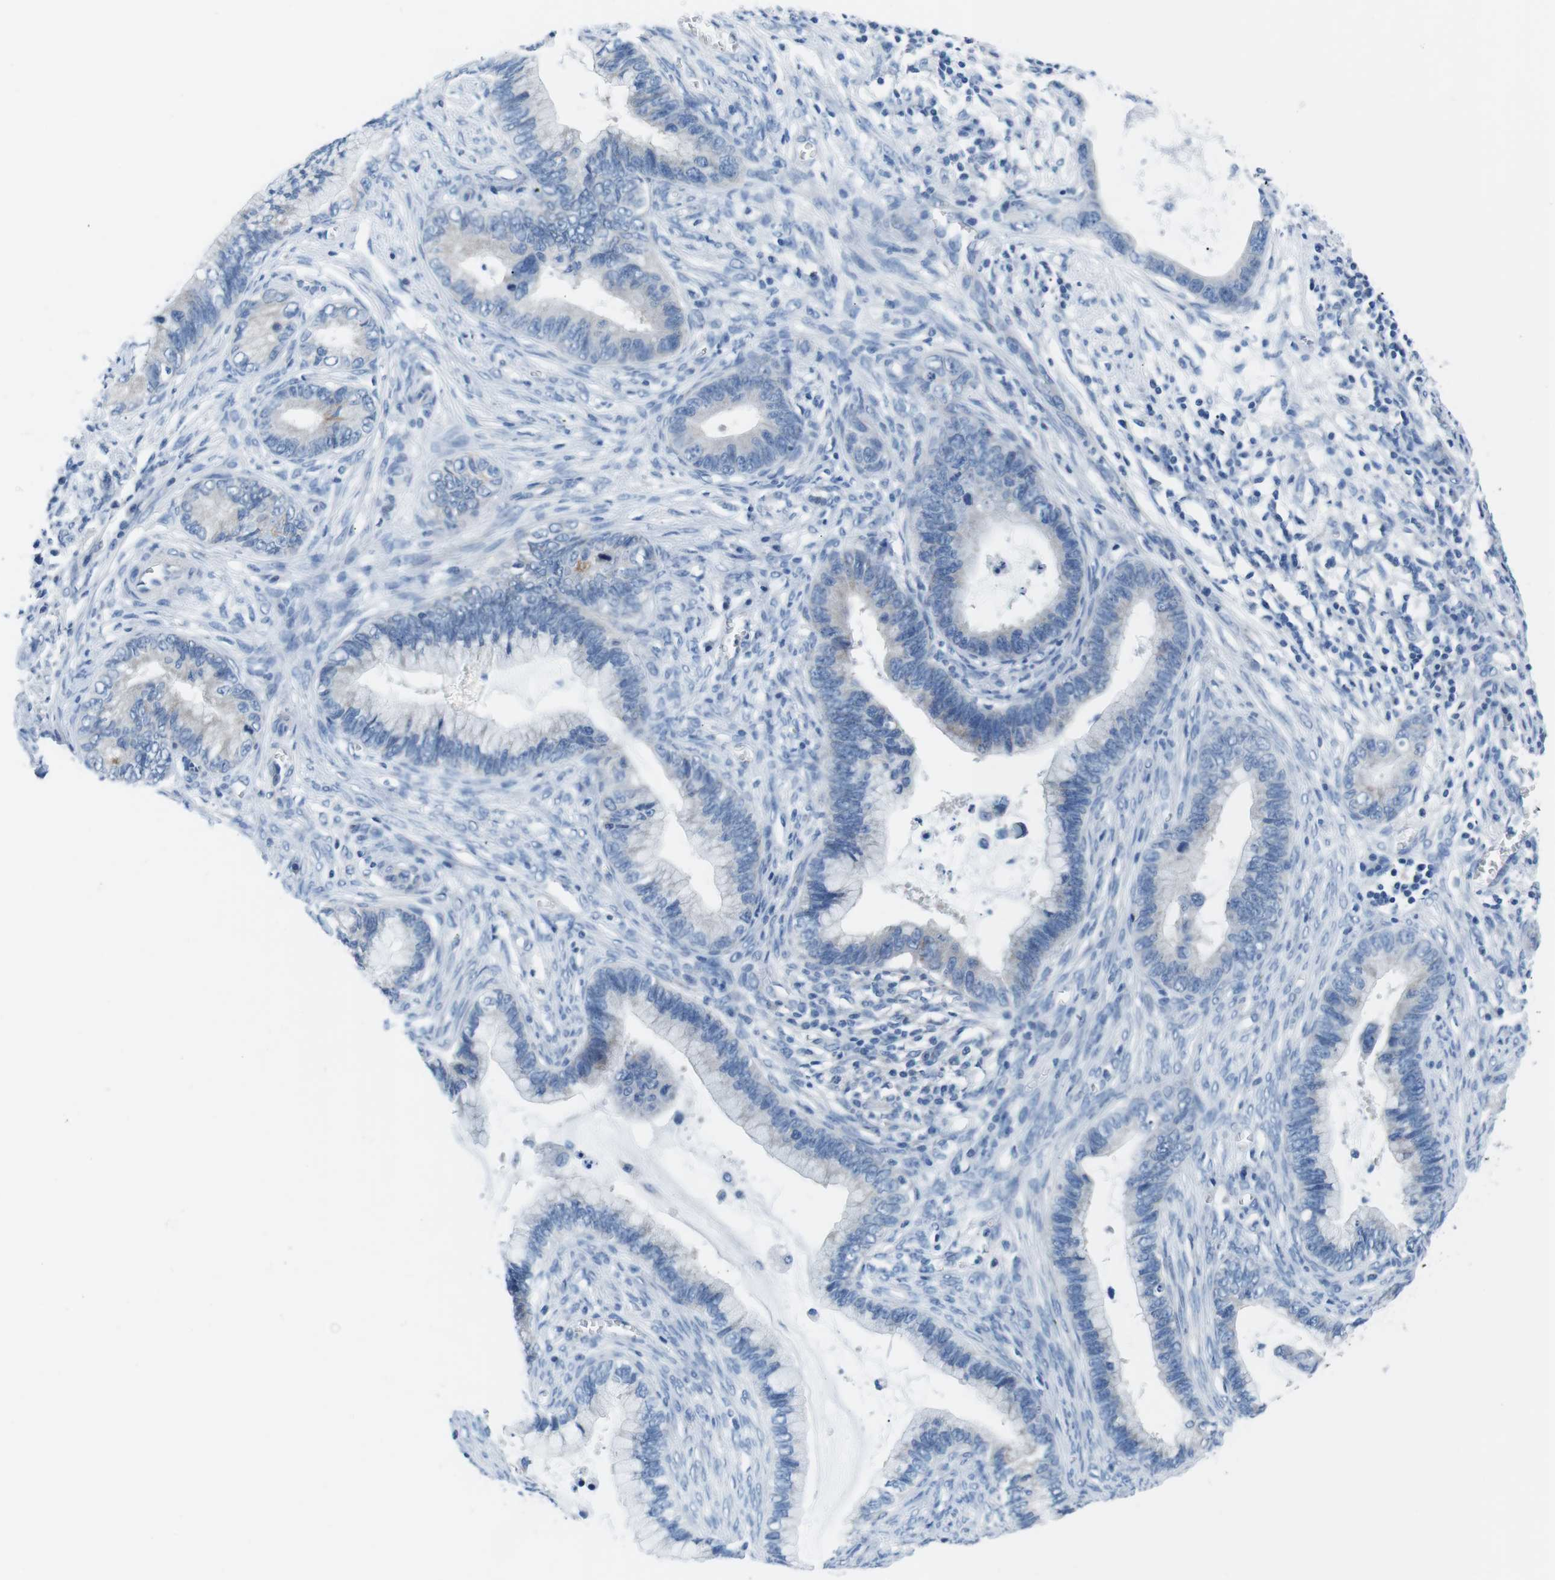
{"staining": {"intensity": "negative", "quantity": "none", "location": "none"}, "tissue": "cervical cancer", "cell_type": "Tumor cells", "image_type": "cancer", "snomed": [{"axis": "morphology", "description": "Adenocarcinoma, NOS"}, {"axis": "topography", "description": "Cervix"}], "caption": "DAB immunohistochemical staining of cervical cancer displays no significant staining in tumor cells.", "gene": "MUC2", "patient": {"sex": "female", "age": 44}}